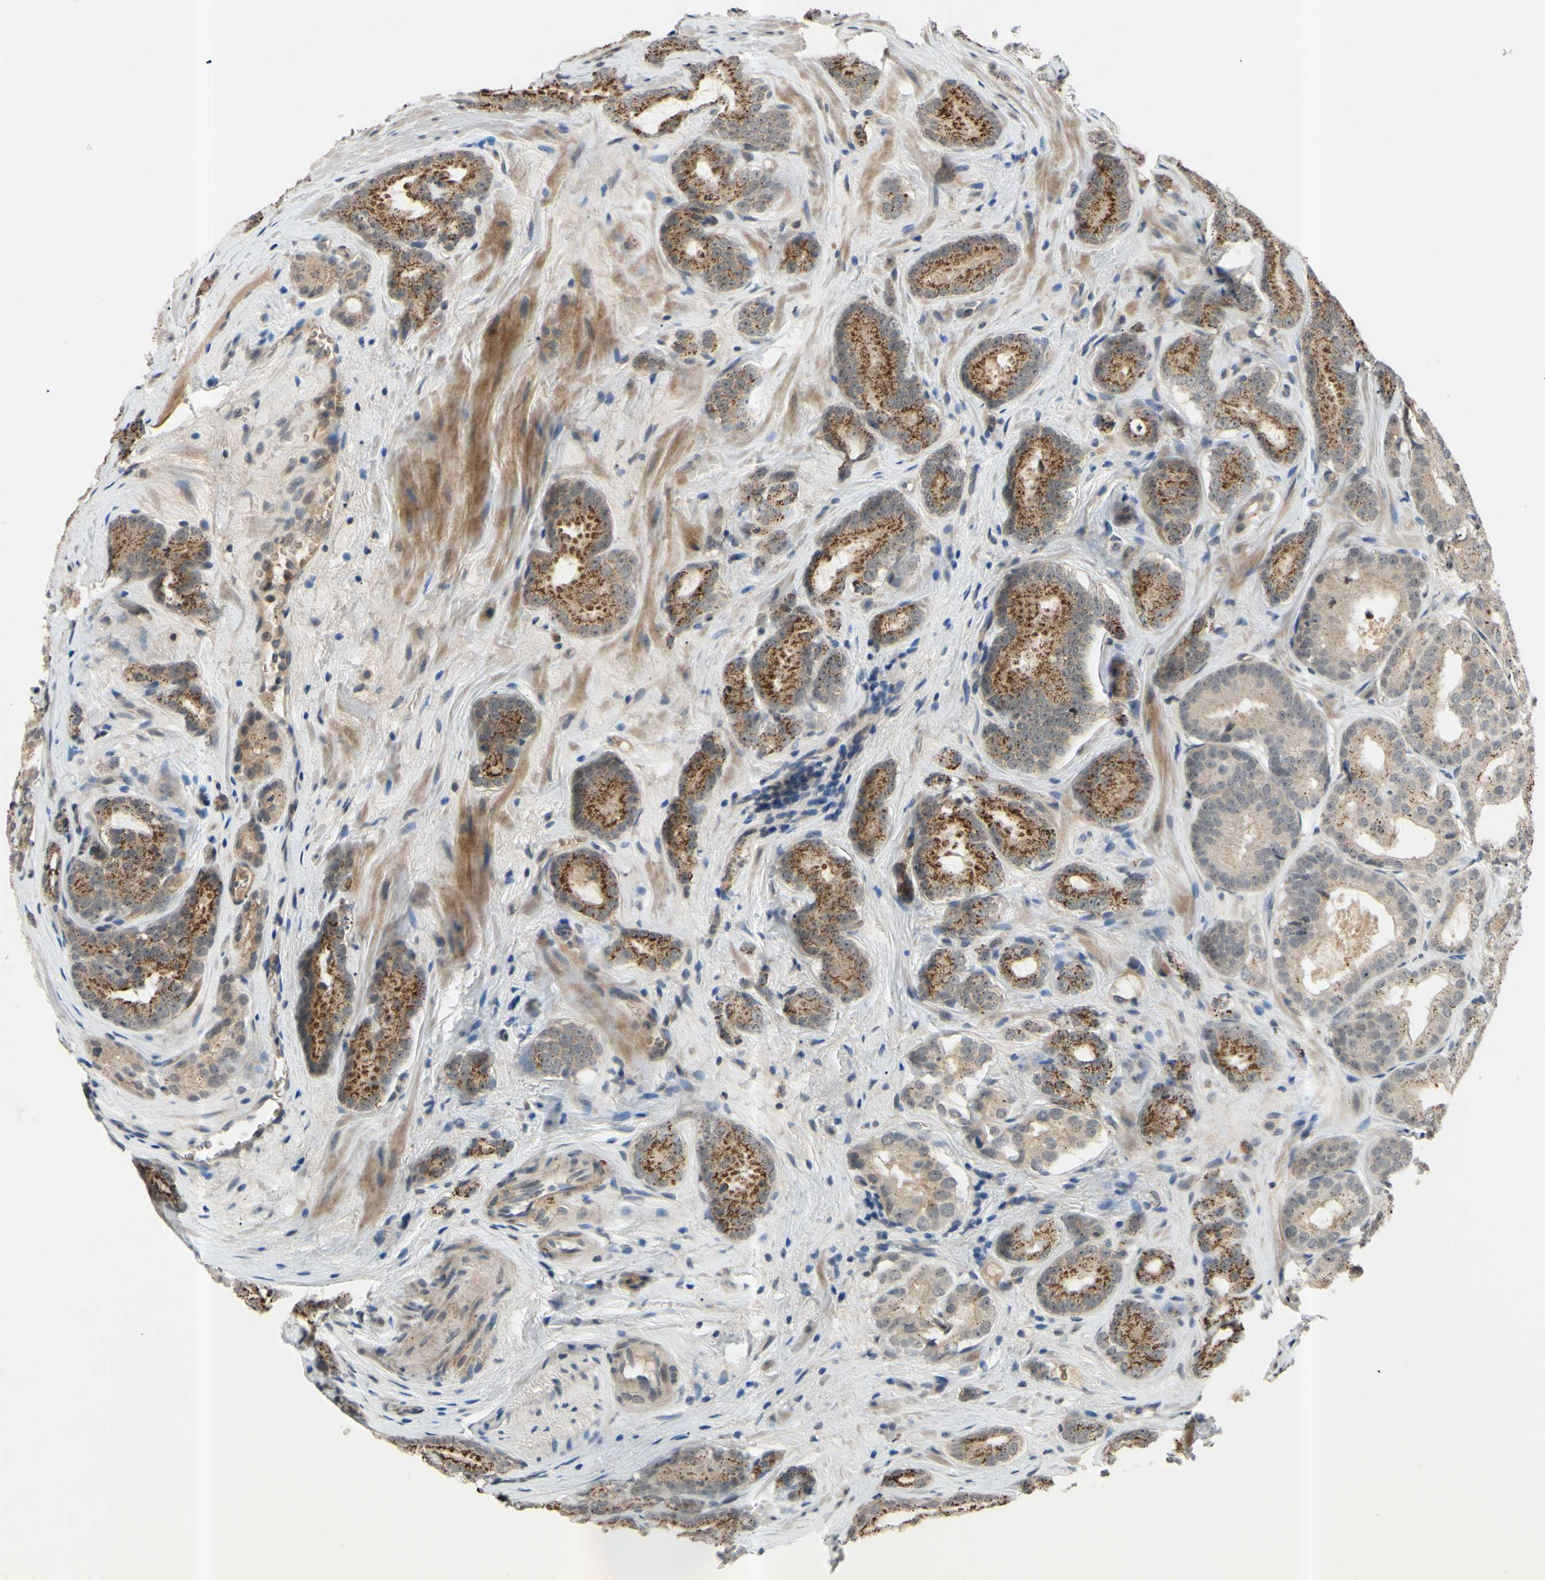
{"staining": {"intensity": "moderate", "quantity": ">75%", "location": "cytoplasmic/membranous"}, "tissue": "prostate cancer", "cell_type": "Tumor cells", "image_type": "cancer", "snomed": [{"axis": "morphology", "description": "Adenocarcinoma, High grade"}, {"axis": "topography", "description": "Prostate"}], "caption": "Moderate cytoplasmic/membranous positivity is seen in approximately >75% of tumor cells in adenocarcinoma (high-grade) (prostate). (DAB (3,3'-diaminobenzidine) = brown stain, brightfield microscopy at high magnification).", "gene": "ALK", "patient": {"sex": "male", "age": 64}}